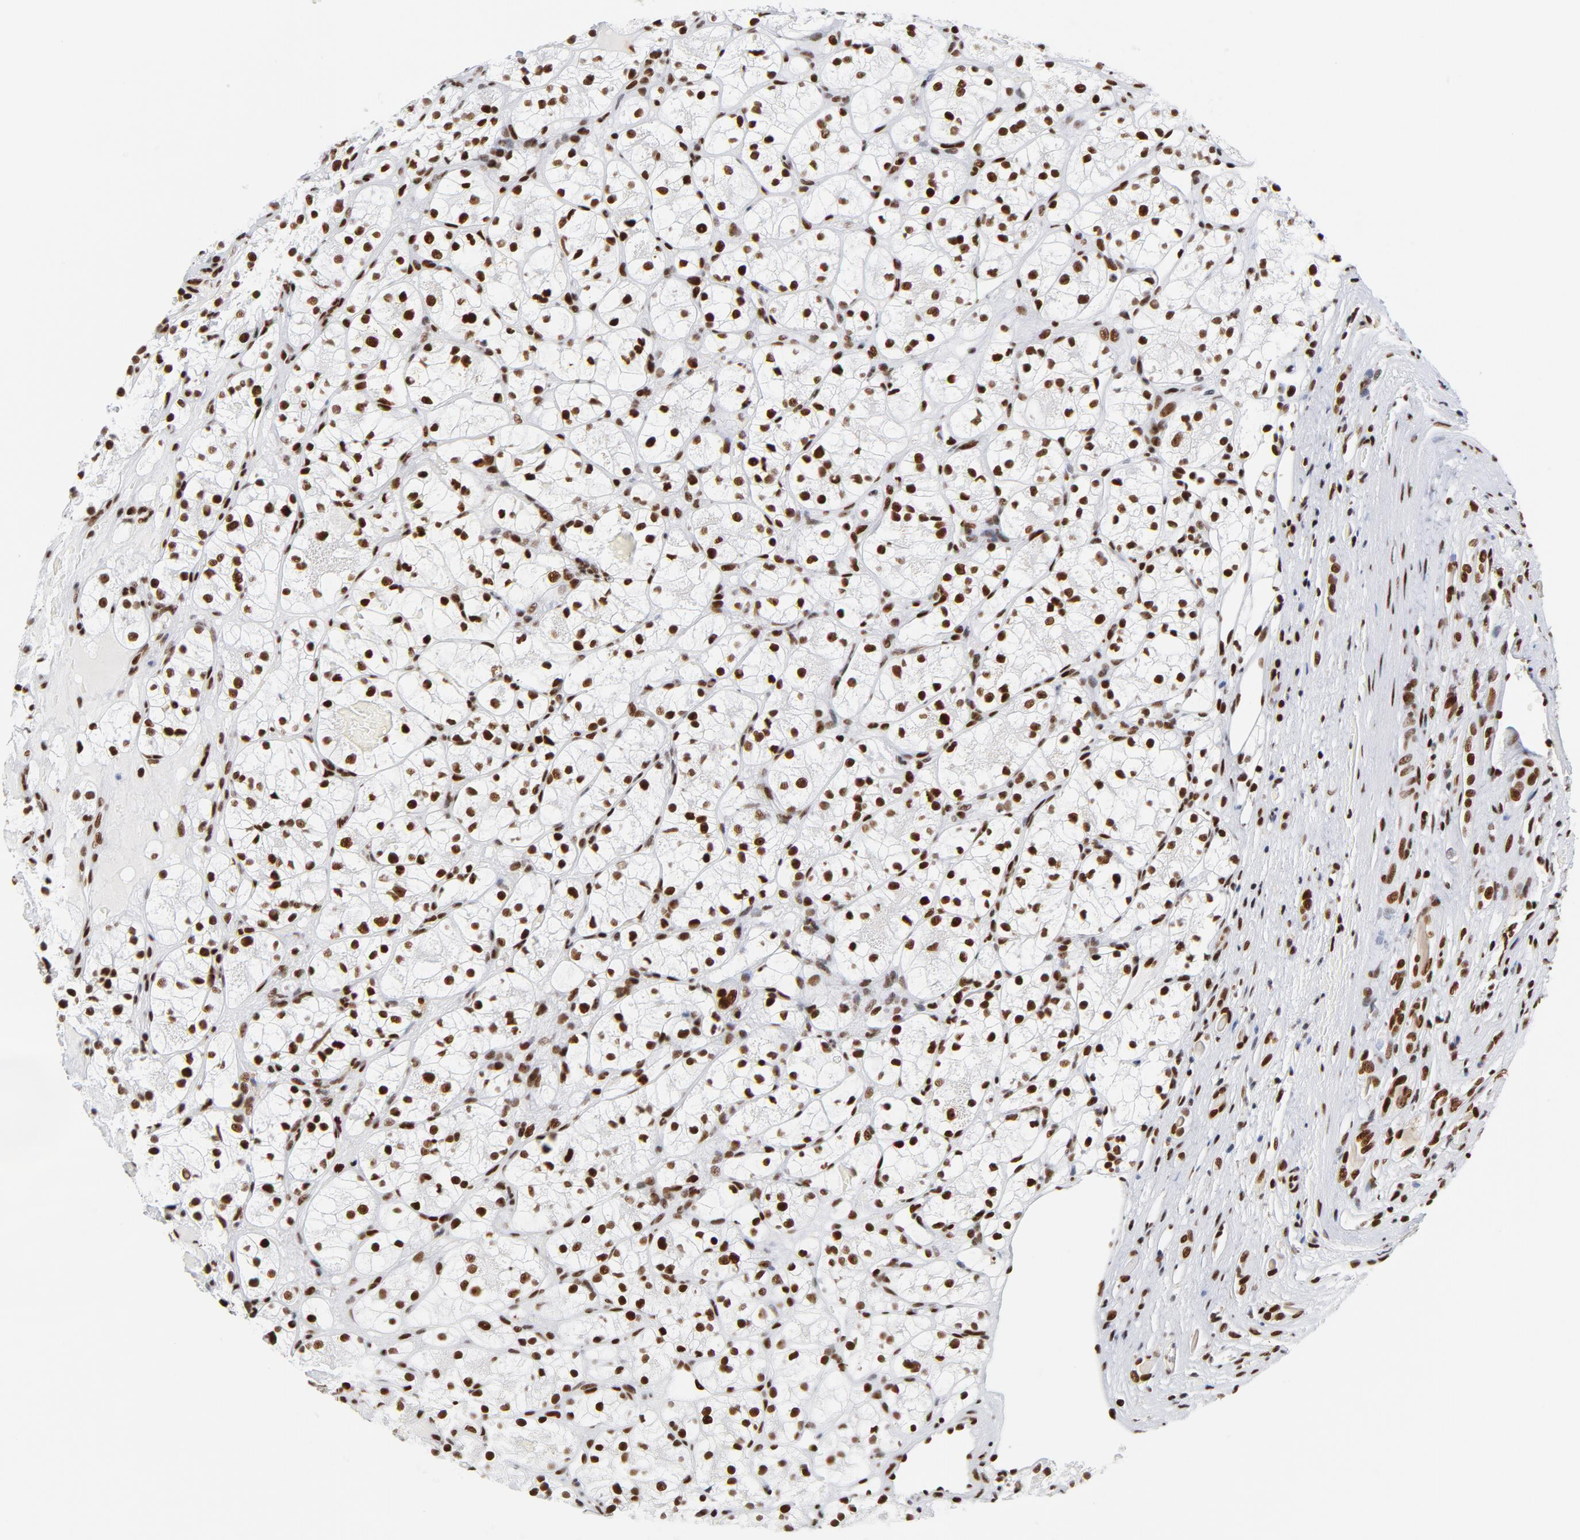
{"staining": {"intensity": "strong", "quantity": ">75%", "location": "nuclear"}, "tissue": "renal cancer", "cell_type": "Tumor cells", "image_type": "cancer", "snomed": [{"axis": "morphology", "description": "Adenocarcinoma, NOS"}, {"axis": "topography", "description": "Kidney"}], "caption": "Immunohistochemical staining of renal cancer demonstrates high levels of strong nuclear staining in approximately >75% of tumor cells.", "gene": "XRCC5", "patient": {"sex": "female", "age": 60}}